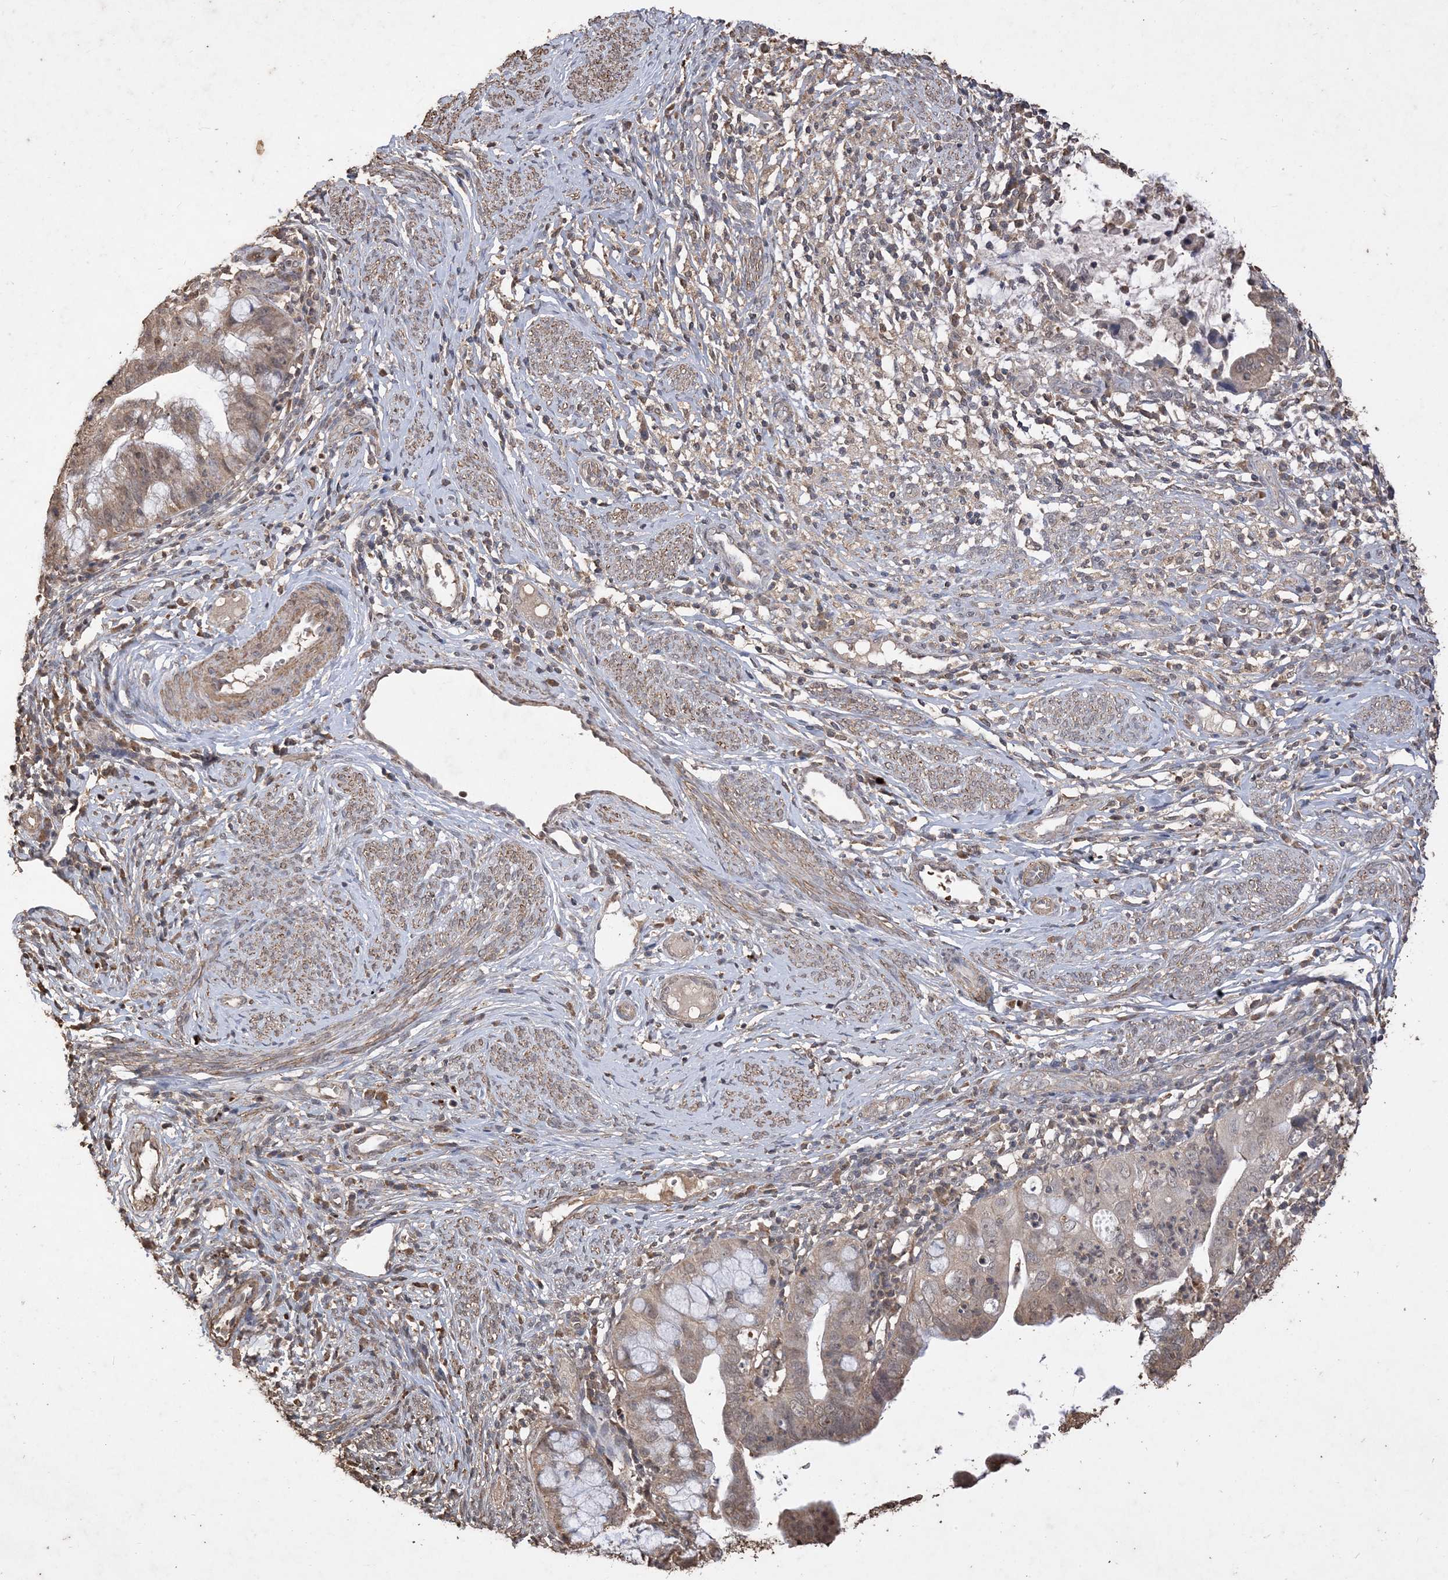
{"staining": {"intensity": "weak", "quantity": ">75%", "location": "cytoplasmic/membranous"}, "tissue": "cervical cancer", "cell_type": "Tumor cells", "image_type": "cancer", "snomed": [{"axis": "morphology", "description": "Adenocarcinoma, NOS"}, {"axis": "topography", "description": "Cervix"}], "caption": "Adenocarcinoma (cervical) was stained to show a protein in brown. There is low levels of weak cytoplasmic/membranous positivity in about >75% of tumor cells. (DAB (3,3'-diaminobenzidine) IHC with brightfield microscopy, high magnification).", "gene": "HPS4", "patient": {"sex": "female", "age": 36}}